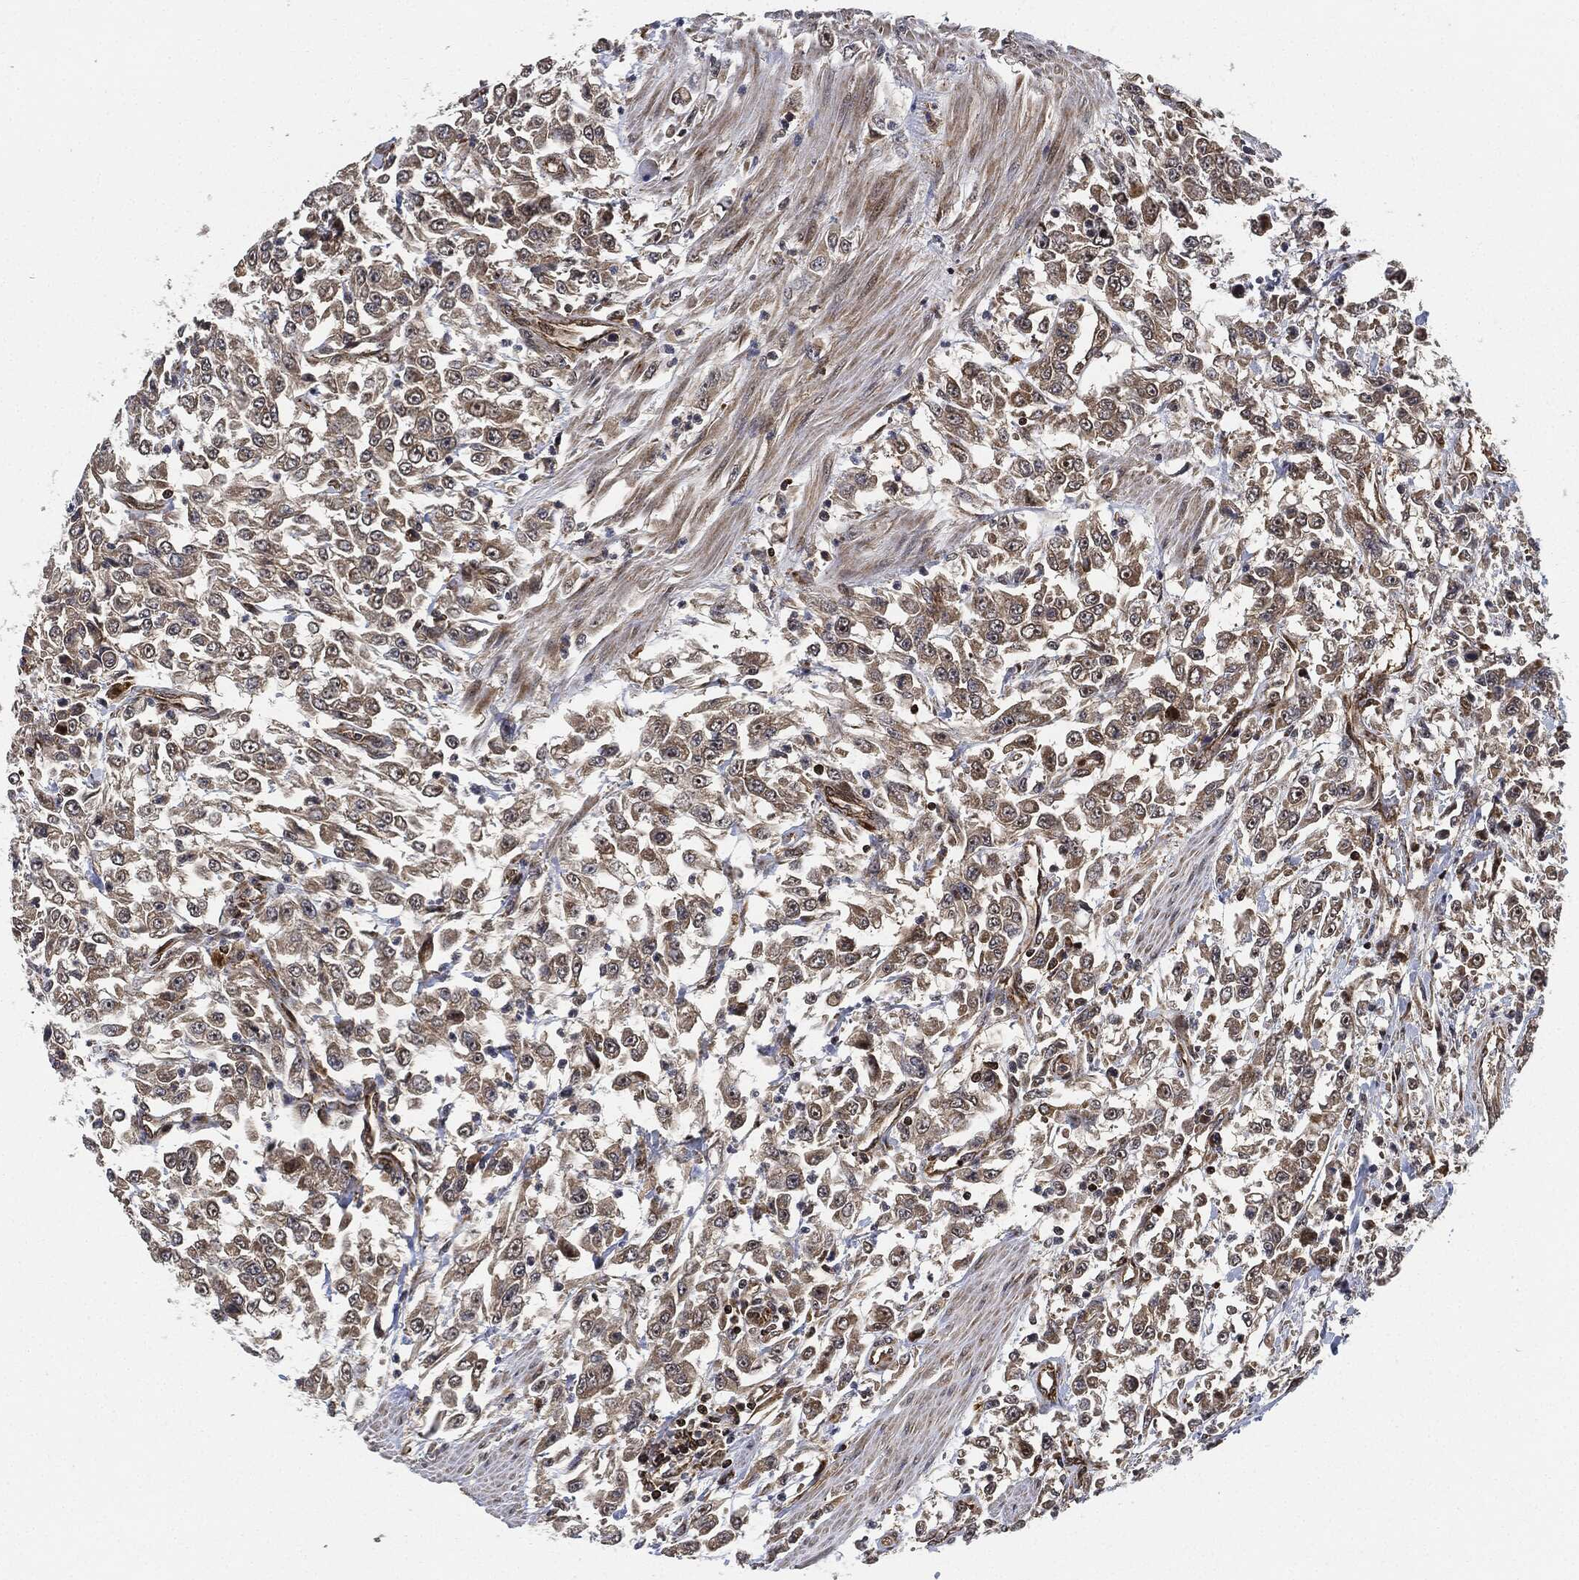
{"staining": {"intensity": "weak", "quantity": "25%-75%", "location": "cytoplasmic/membranous"}, "tissue": "urothelial cancer", "cell_type": "Tumor cells", "image_type": "cancer", "snomed": [{"axis": "morphology", "description": "Urothelial carcinoma, High grade"}, {"axis": "topography", "description": "Urinary bladder"}], "caption": "This histopathology image displays IHC staining of human urothelial cancer, with low weak cytoplasmic/membranous staining in about 25%-75% of tumor cells.", "gene": "RNASEL", "patient": {"sex": "male", "age": 46}}